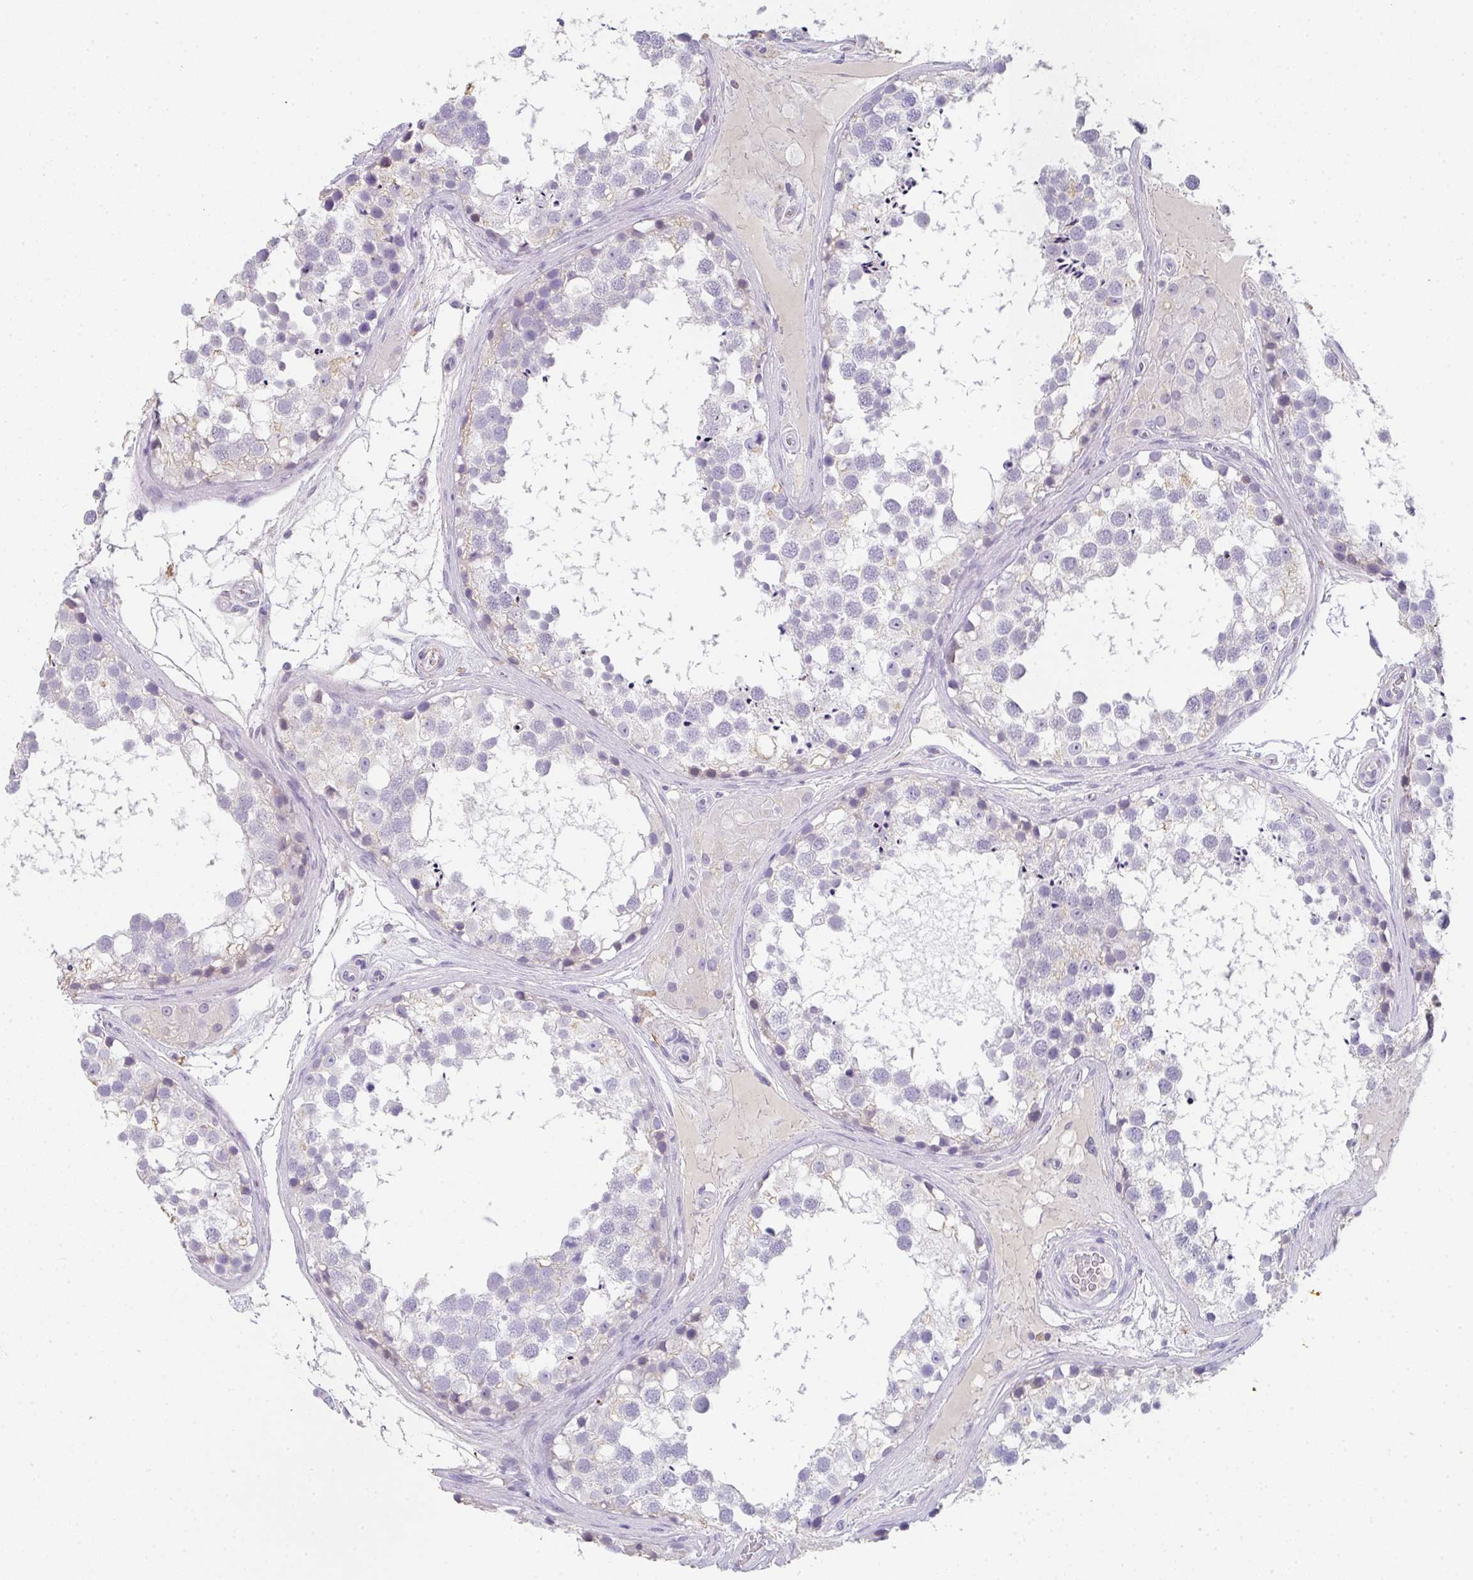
{"staining": {"intensity": "negative", "quantity": "none", "location": "none"}, "tissue": "testis", "cell_type": "Cells in seminiferous ducts", "image_type": "normal", "snomed": [{"axis": "morphology", "description": "Normal tissue, NOS"}, {"axis": "morphology", "description": "Seminoma, NOS"}, {"axis": "topography", "description": "Testis"}], "caption": "Immunohistochemistry (IHC) micrograph of unremarkable human testis stained for a protein (brown), which demonstrates no positivity in cells in seminiferous ducts. (Brightfield microscopy of DAB IHC at high magnification).", "gene": "C1QTNF8", "patient": {"sex": "male", "age": 65}}